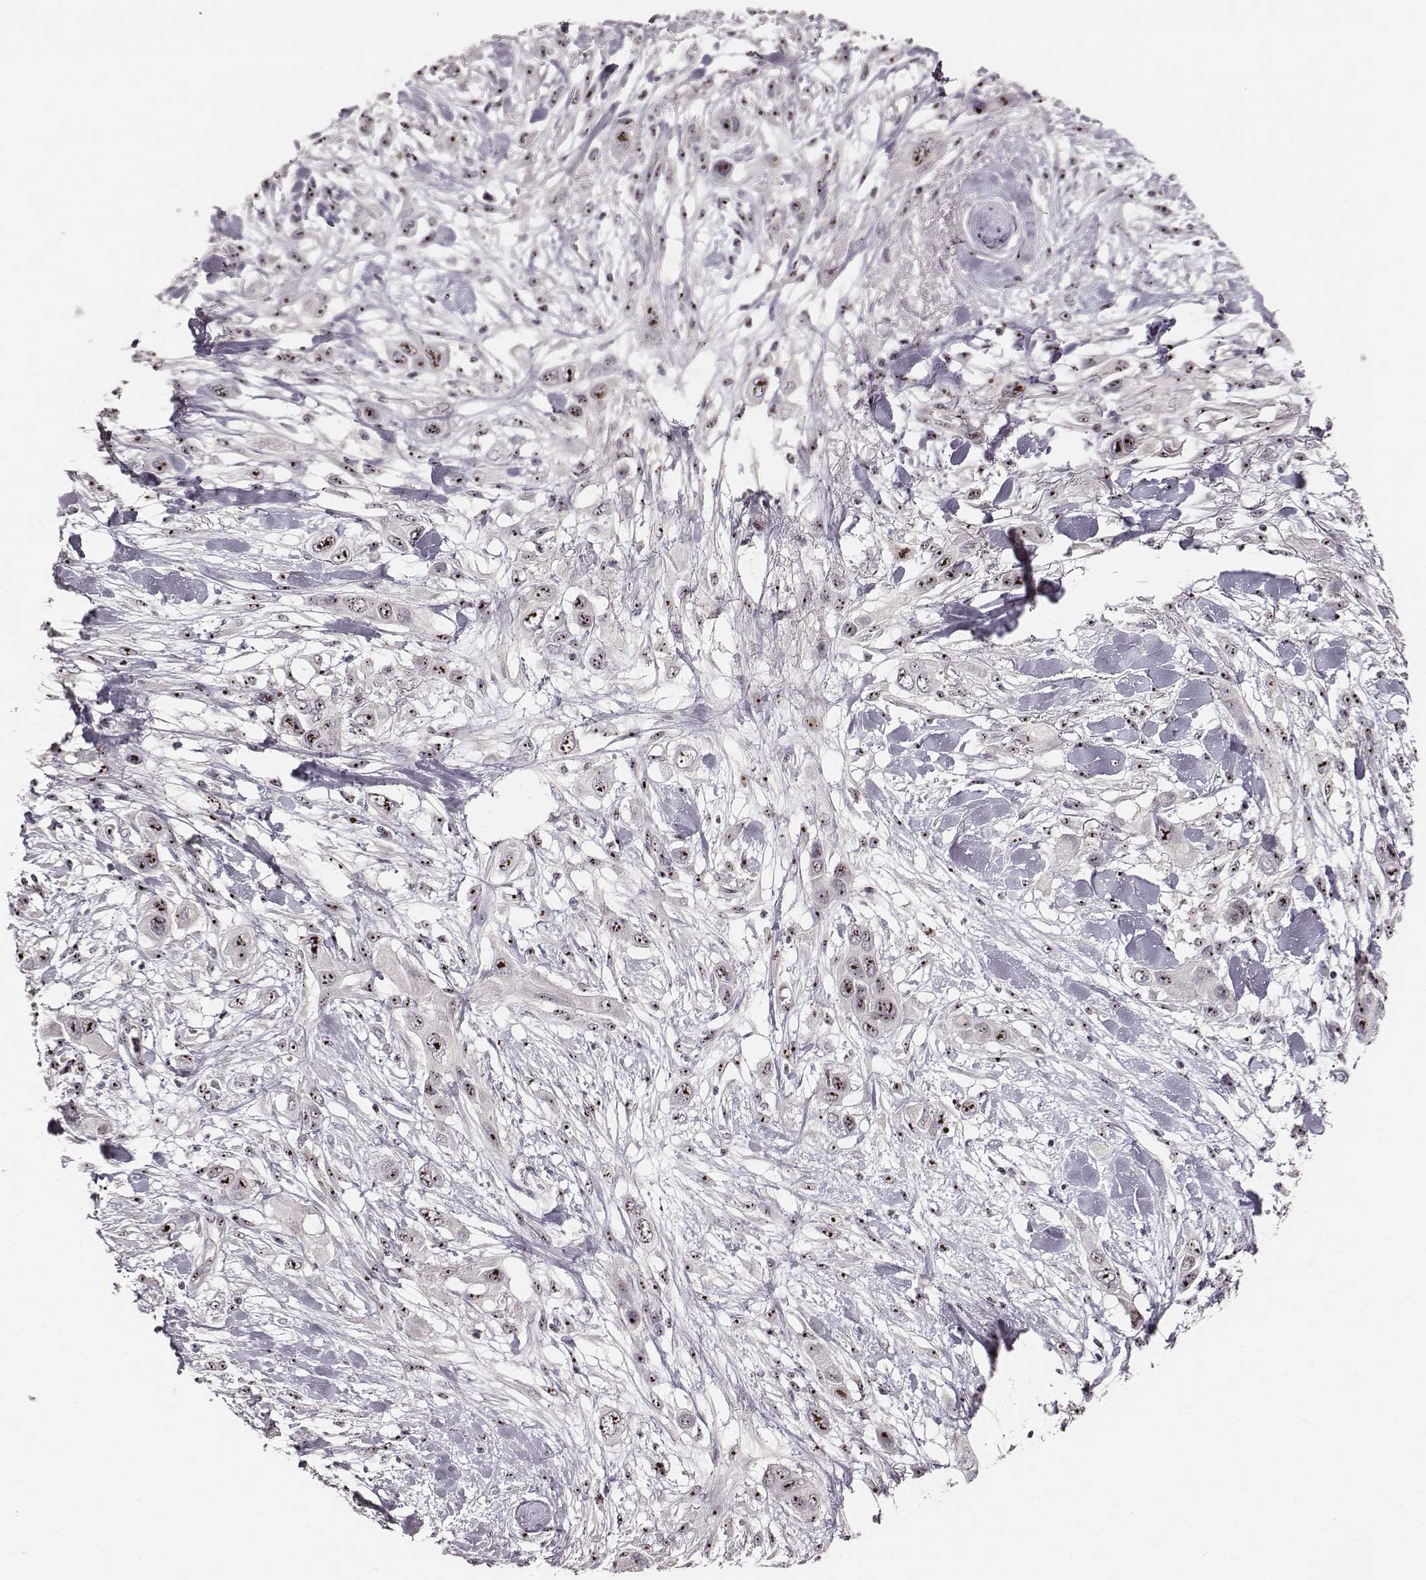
{"staining": {"intensity": "moderate", "quantity": ">75%", "location": "nuclear"}, "tissue": "skin cancer", "cell_type": "Tumor cells", "image_type": "cancer", "snomed": [{"axis": "morphology", "description": "Squamous cell carcinoma, NOS"}, {"axis": "topography", "description": "Skin"}], "caption": "Protein staining of squamous cell carcinoma (skin) tissue shows moderate nuclear positivity in about >75% of tumor cells.", "gene": "NOP56", "patient": {"sex": "male", "age": 79}}